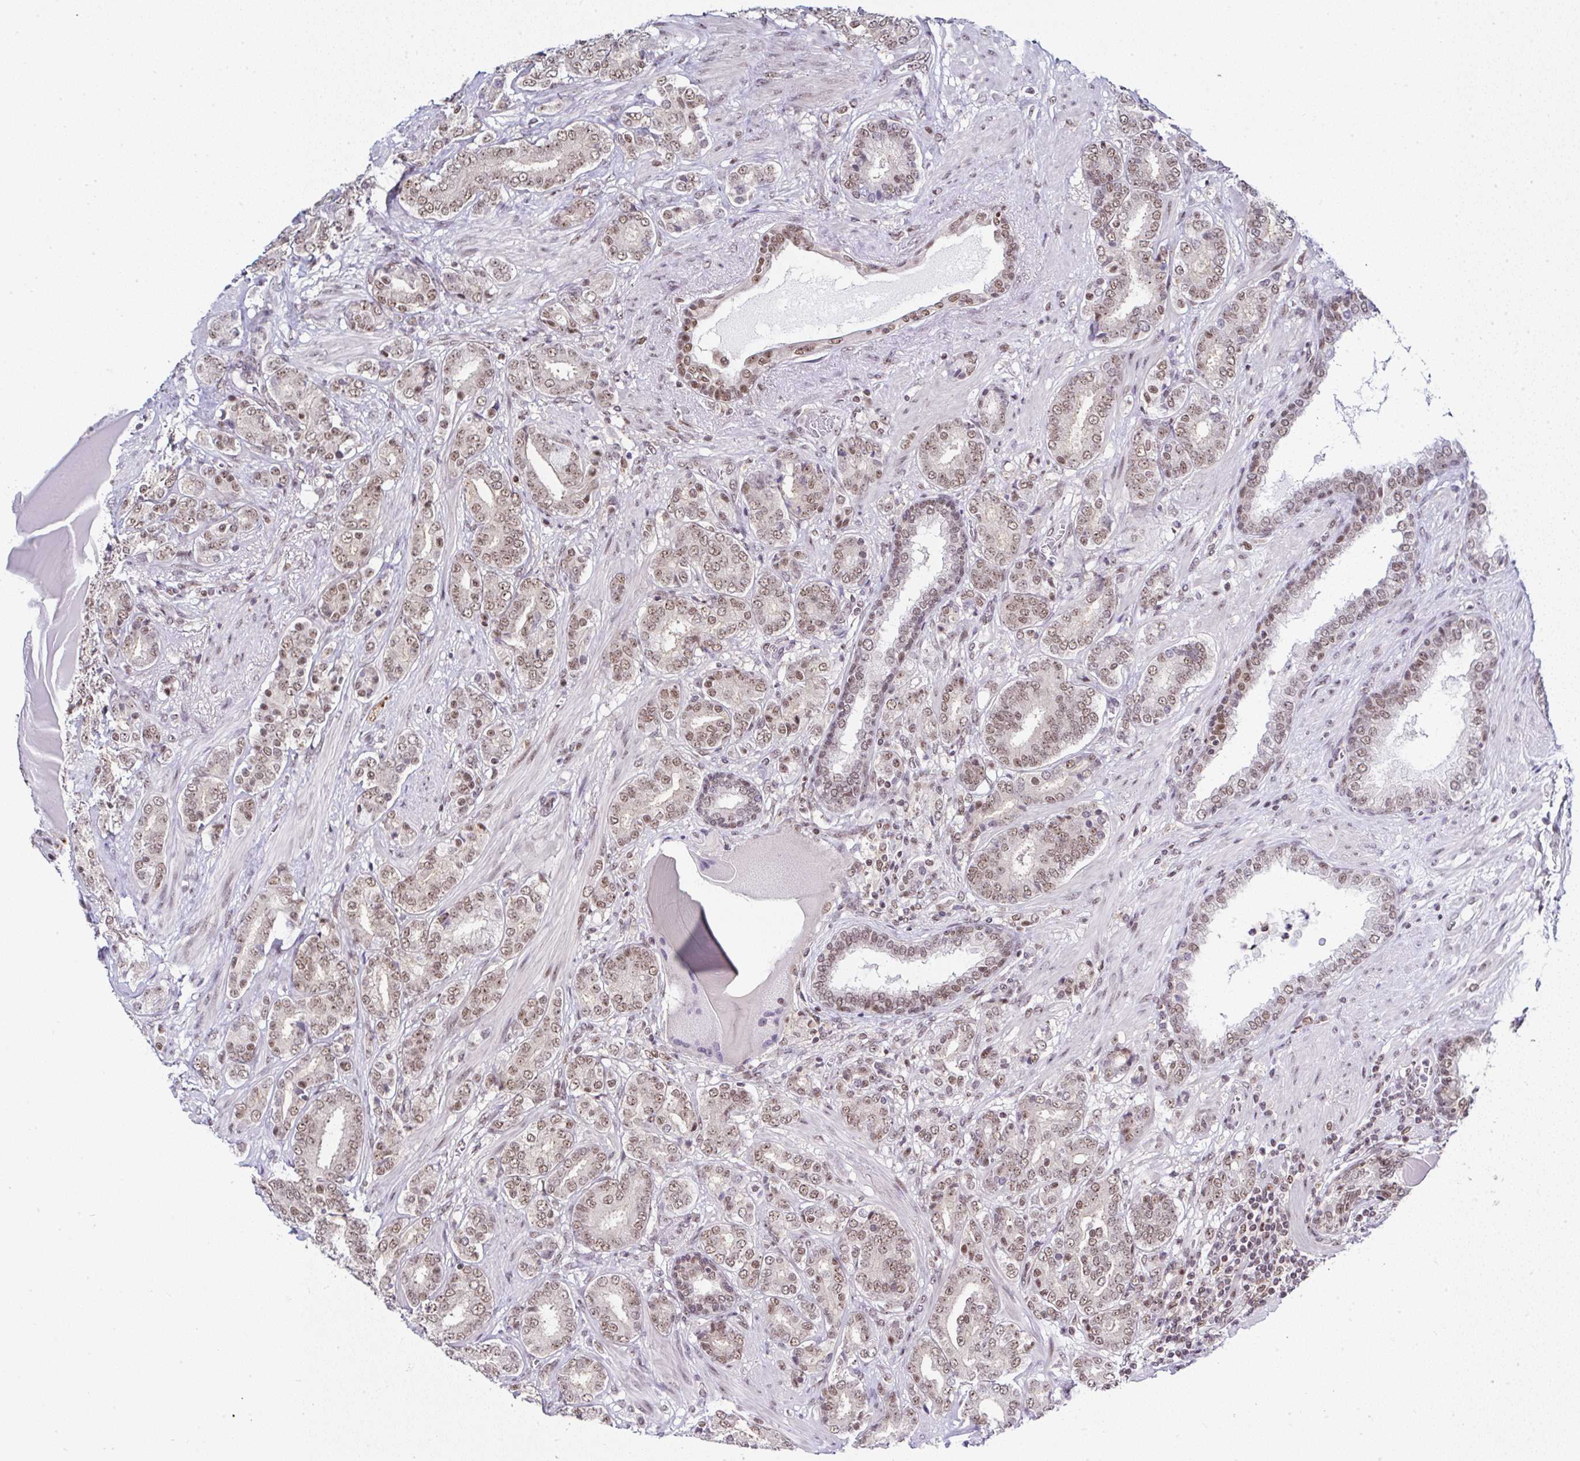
{"staining": {"intensity": "moderate", "quantity": ">75%", "location": "nuclear"}, "tissue": "prostate cancer", "cell_type": "Tumor cells", "image_type": "cancer", "snomed": [{"axis": "morphology", "description": "Adenocarcinoma, High grade"}, {"axis": "topography", "description": "Prostate"}], "caption": "Immunohistochemistry image of prostate adenocarcinoma (high-grade) stained for a protein (brown), which demonstrates medium levels of moderate nuclear staining in about >75% of tumor cells.", "gene": "PTPN2", "patient": {"sex": "male", "age": 62}}